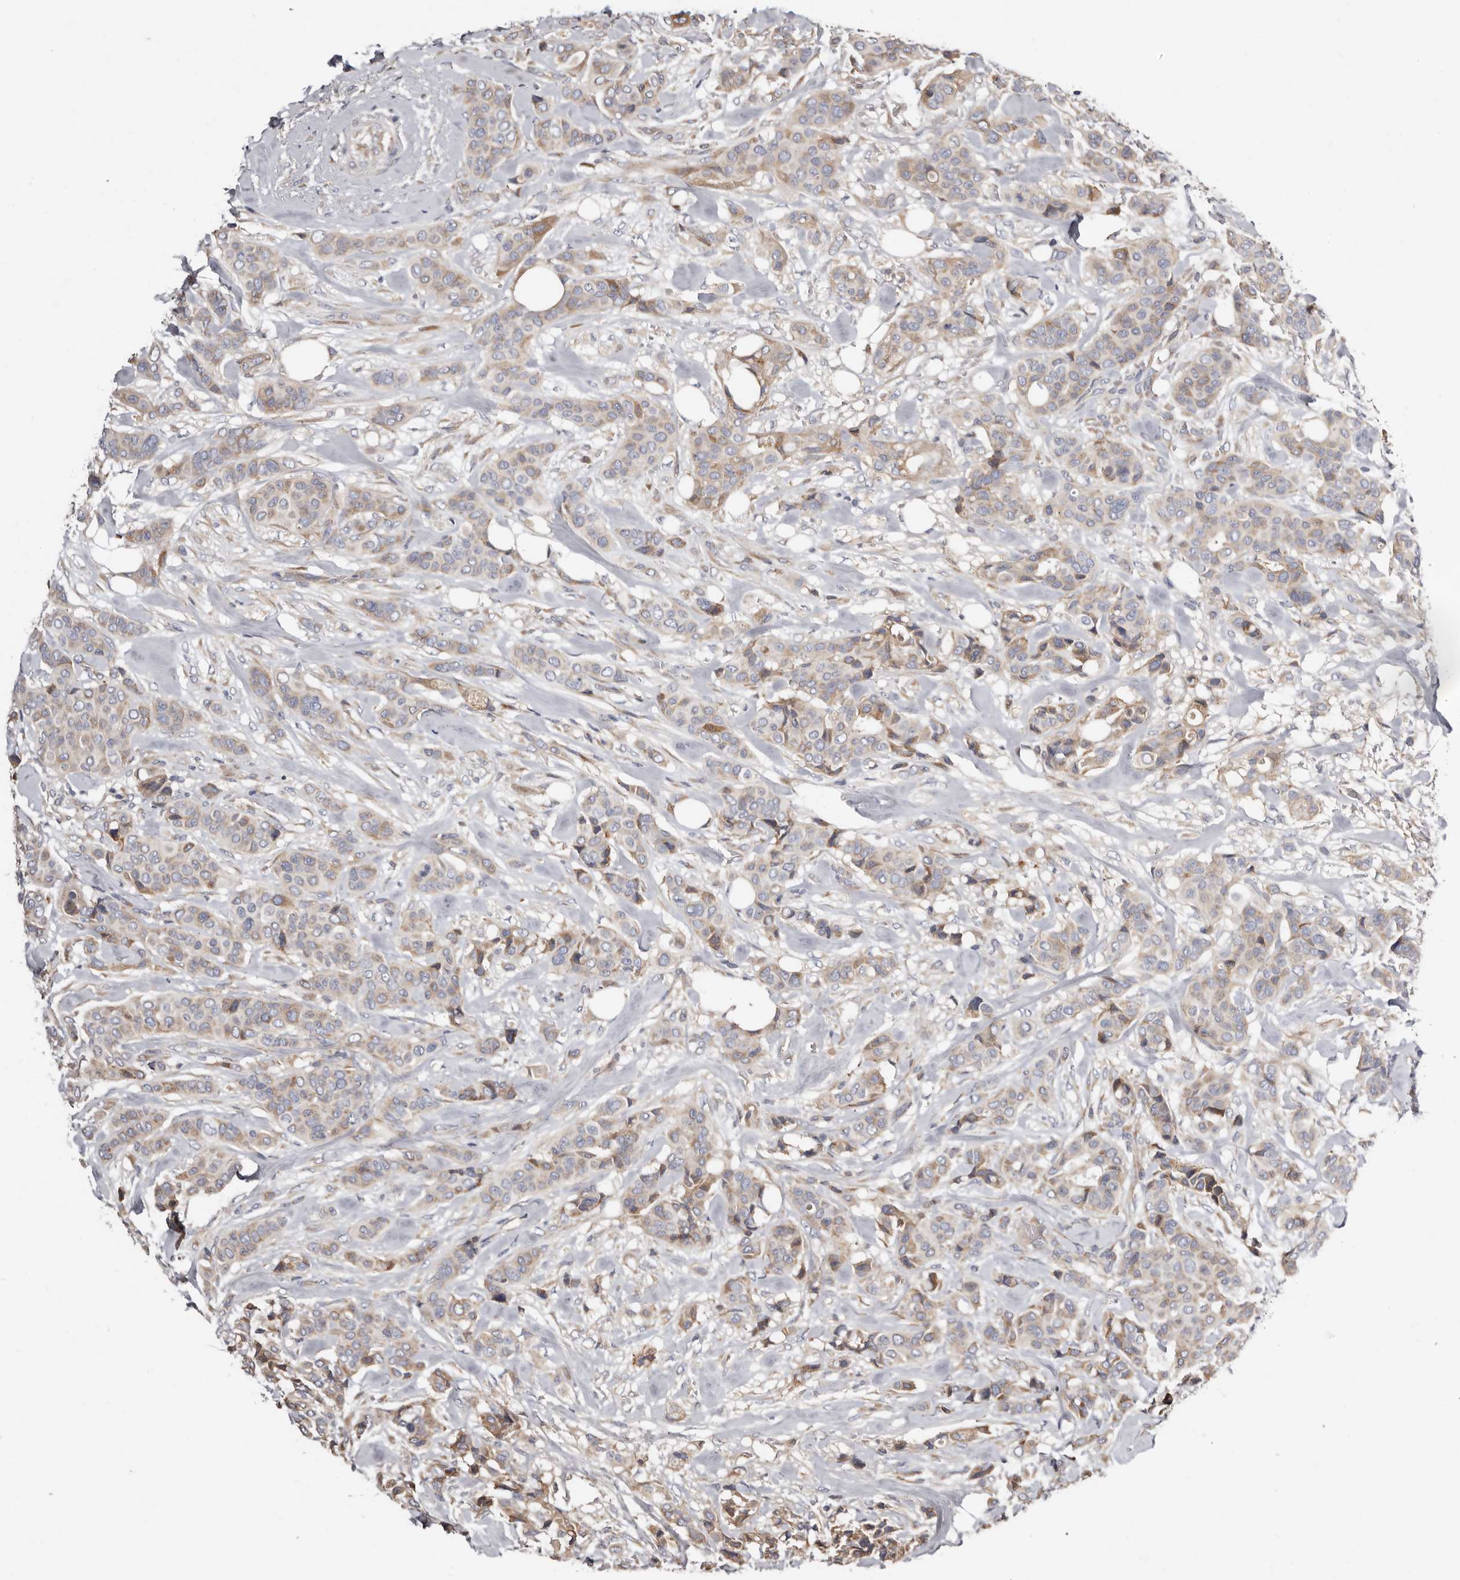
{"staining": {"intensity": "weak", "quantity": "25%-75%", "location": "cytoplasmic/membranous"}, "tissue": "breast cancer", "cell_type": "Tumor cells", "image_type": "cancer", "snomed": [{"axis": "morphology", "description": "Lobular carcinoma"}, {"axis": "topography", "description": "Breast"}], "caption": "Tumor cells reveal weak cytoplasmic/membranous expression in about 25%-75% of cells in breast lobular carcinoma.", "gene": "ASIC5", "patient": {"sex": "female", "age": 51}}